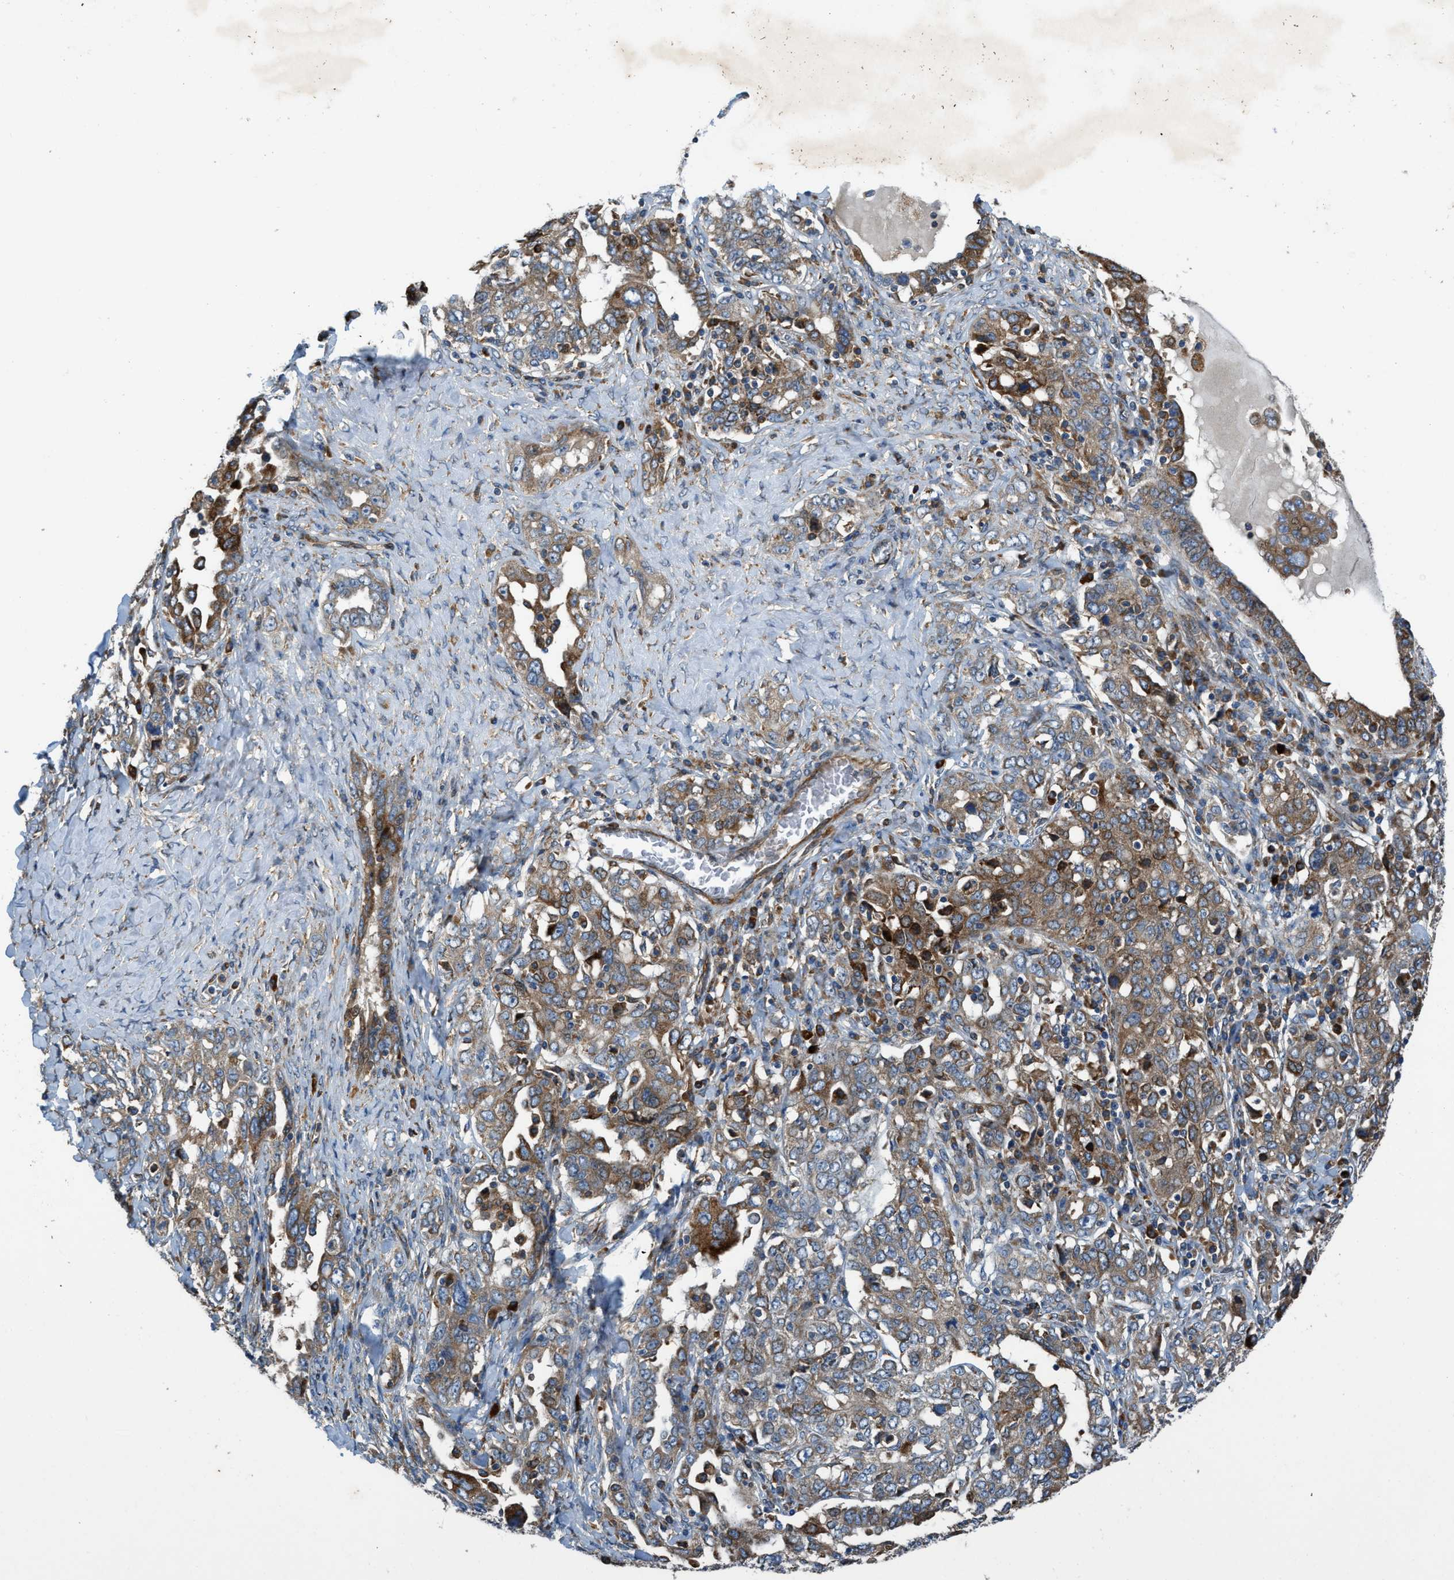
{"staining": {"intensity": "strong", "quantity": "25%-75%", "location": "cytoplasmic/membranous"}, "tissue": "ovarian cancer", "cell_type": "Tumor cells", "image_type": "cancer", "snomed": [{"axis": "morphology", "description": "Carcinoma, endometroid"}, {"axis": "topography", "description": "Ovary"}], "caption": "A high-resolution image shows immunohistochemistry (IHC) staining of endometroid carcinoma (ovarian), which exhibits strong cytoplasmic/membranous staining in approximately 25%-75% of tumor cells.", "gene": "TMEM68", "patient": {"sex": "female", "age": 62}}